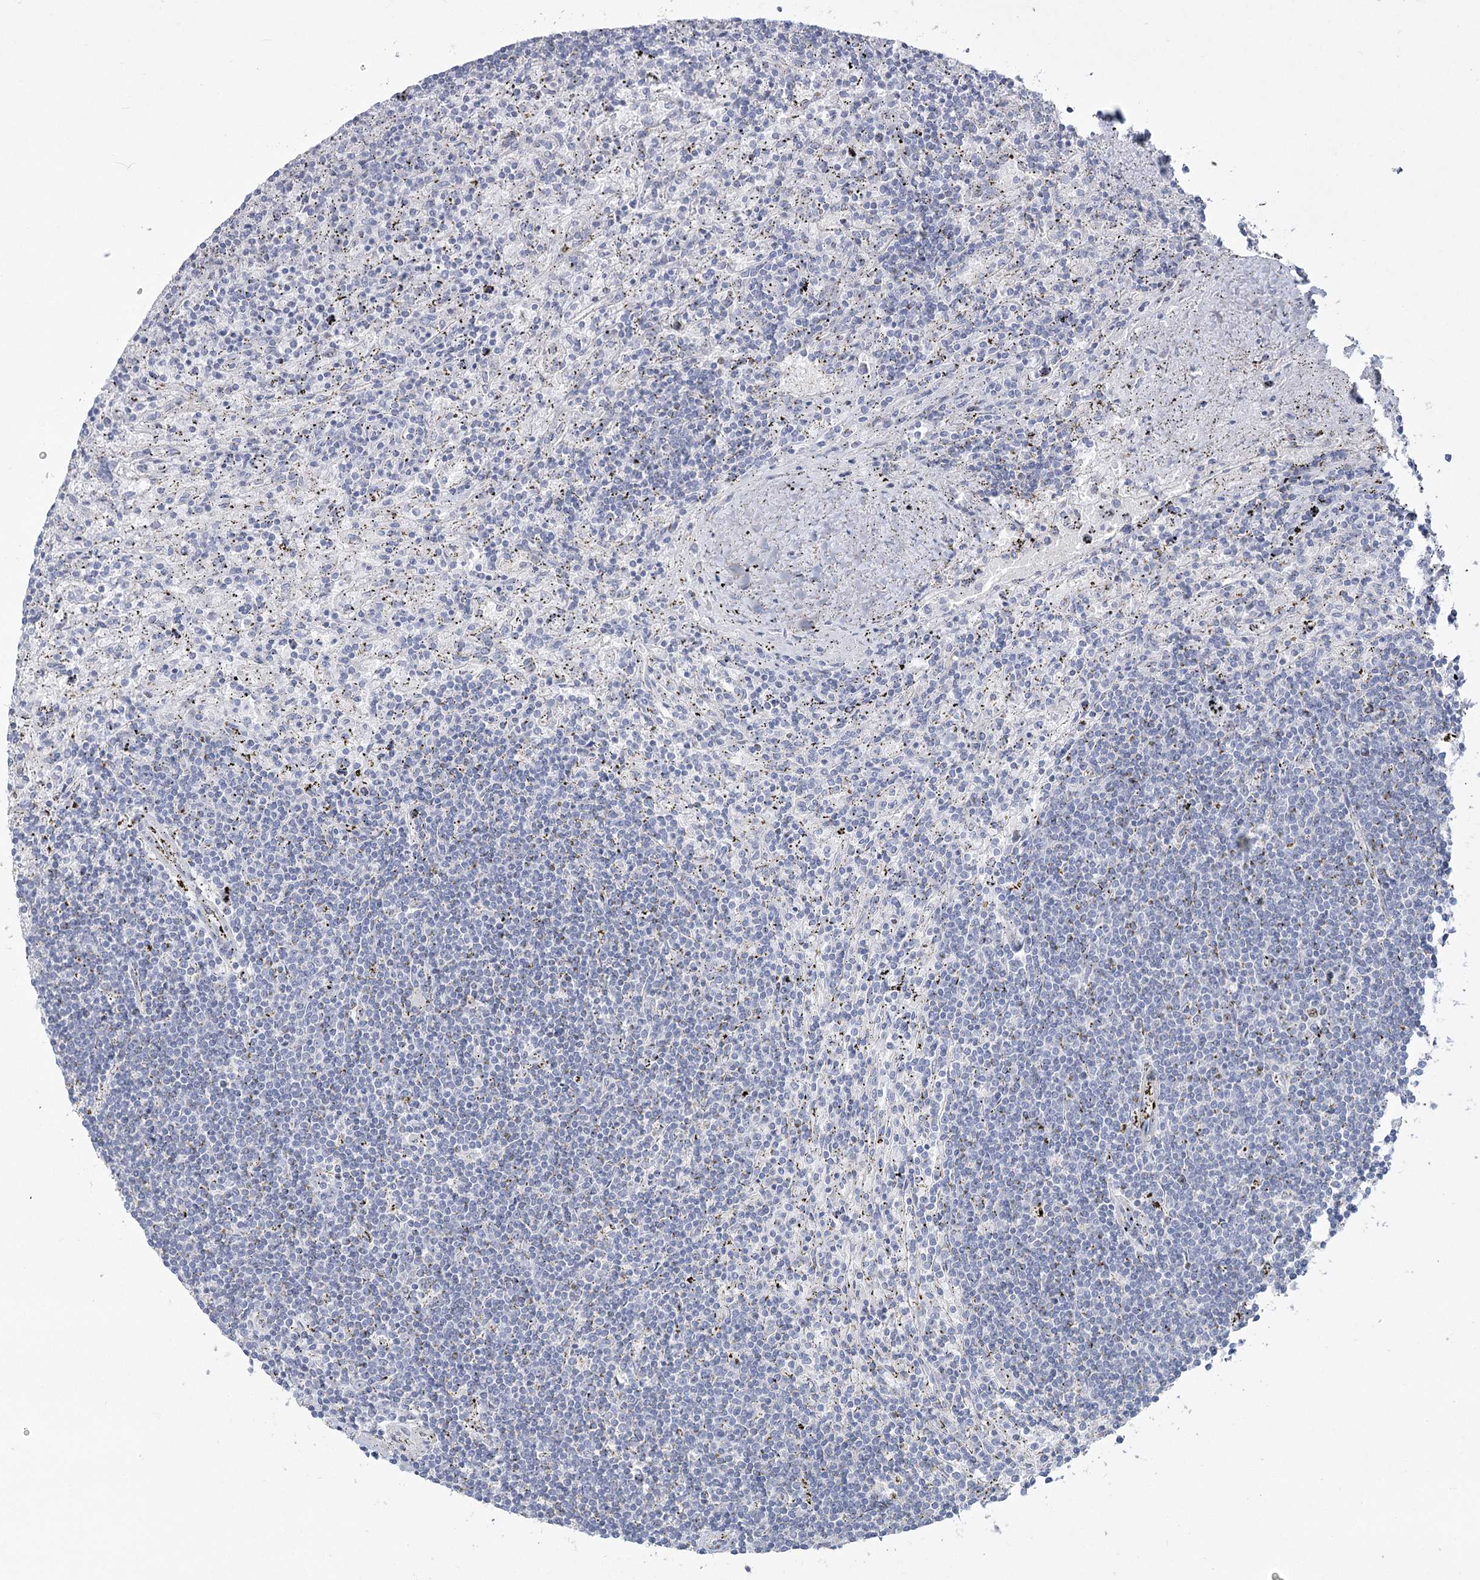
{"staining": {"intensity": "negative", "quantity": "none", "location": "none"}, "tissue": "lymphoma", "cell_type": "Tumor cells", "image_type": "cancer", "snomed": [{"axis": "morphology", "description": "Malignant lymphoma, non-Hodgkin's type, Low grade"}, {"axis": "topography", "description": "Spleen"}], "caption": "Photomicrograph shows no significant protein staining in tumor cells of lymphoma.", "gene": "ABITRAM", "patient": {"sex": "male", "age": 76}}